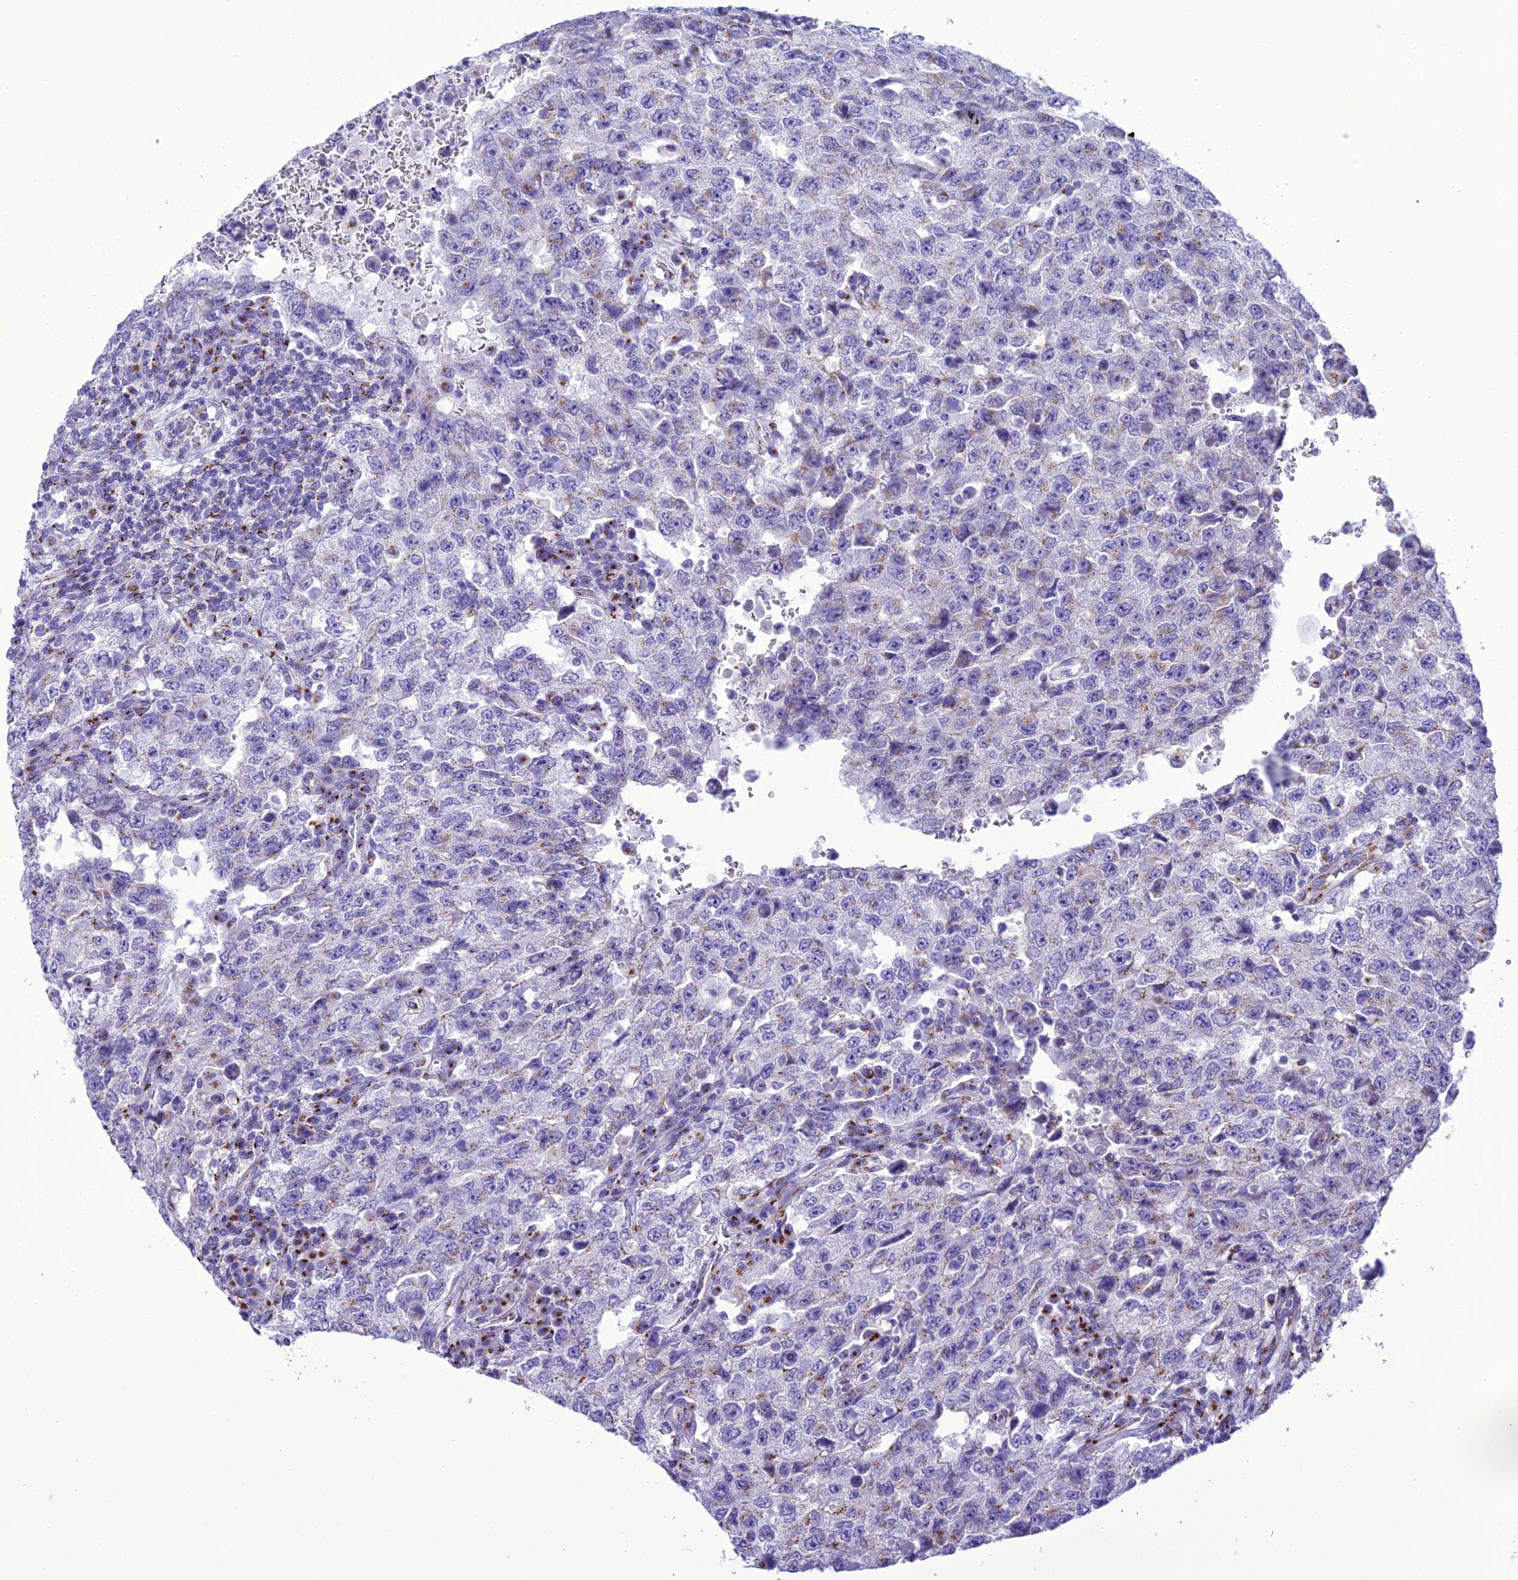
{"staining": {"intensity": "moderate", "quantity": "<25%", "location": "cytoplasmic/membranous"}, "tissue": "testis cancer", "cell_type": "Tumor cells", "image_type": "cancer", "snomed": [{"axis": "morphology", "description": "Carcinoma, Embryonal, NOS"}, {"axis": "topography", "description": "Testis"}], "caption": "An immunohistochemistry (IHC) photomicrograph of tumor tissue is shown. Protein staining in brown shows moderate cytoplasmic/membranous positivity in embryonal carcinoma (testis) within tumor cells.", "gene": "GOLM2", "patient": {"sex": "male", "age": 26}}